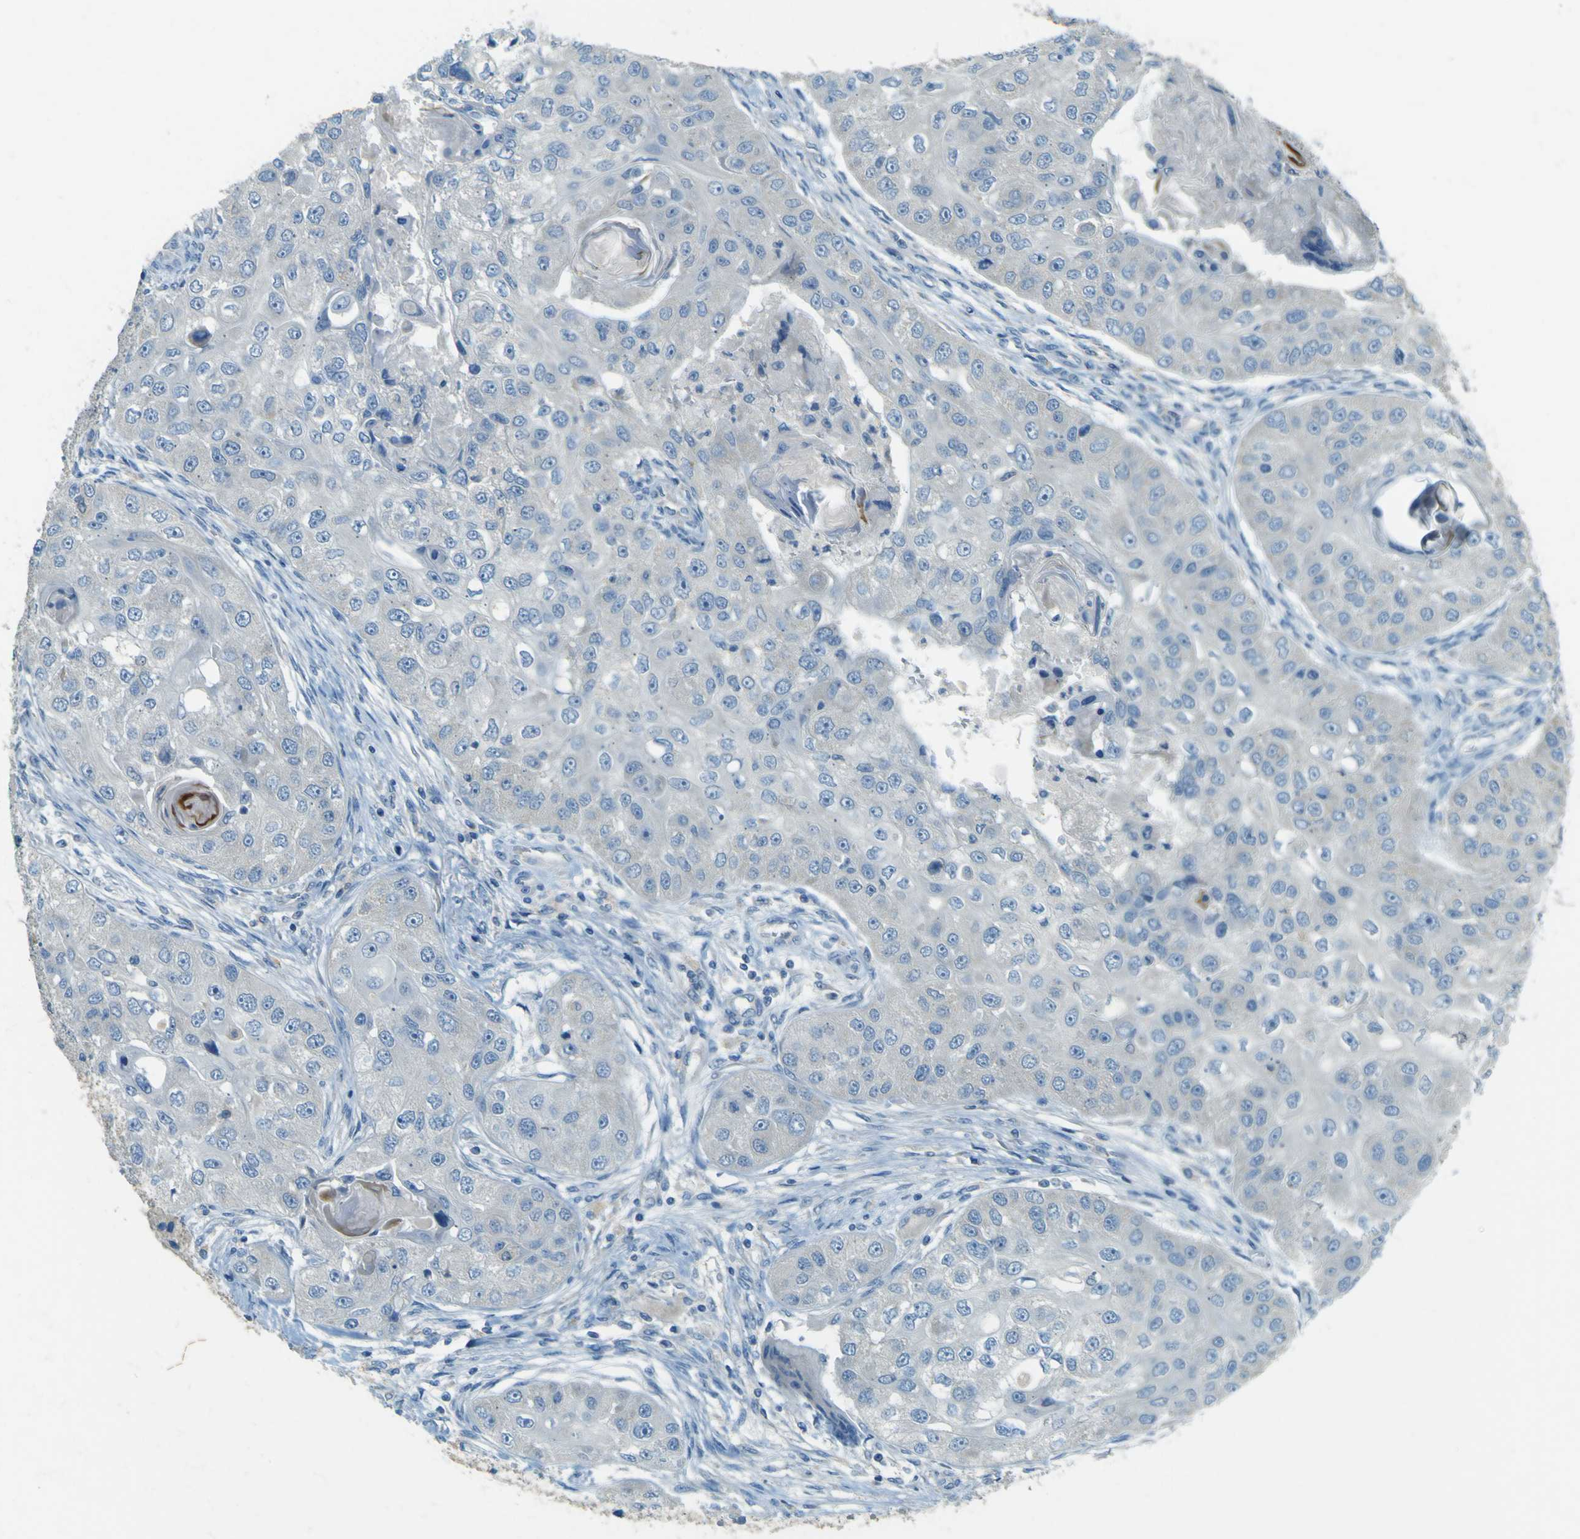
{"staining": {"intensity": "negative", "quantity": "none", "location": "none"}, "tissue": "head and neck cancer", "cell_type": "Tumor cells", "image_type": "cancer", "snomed": [{"axis": "morphology", "description": "Normal tissue, NOS"}, {"axis": "morphology", "description": "Squamous cell carcinoma, NOS"}, {"axis": "topography", "description": "Skeletal muscle"}, {"axis": "topography", "description": "Head-Neck"}], "caption": "Tumor cells are negative for protein expression in human head and neck cancer (squamous cell carcinoma). (Immunohistochemistry, brightfield microscopy, high magnification).", "gene": "FKTN", "patient": {"sex": "male", "age": 51}}